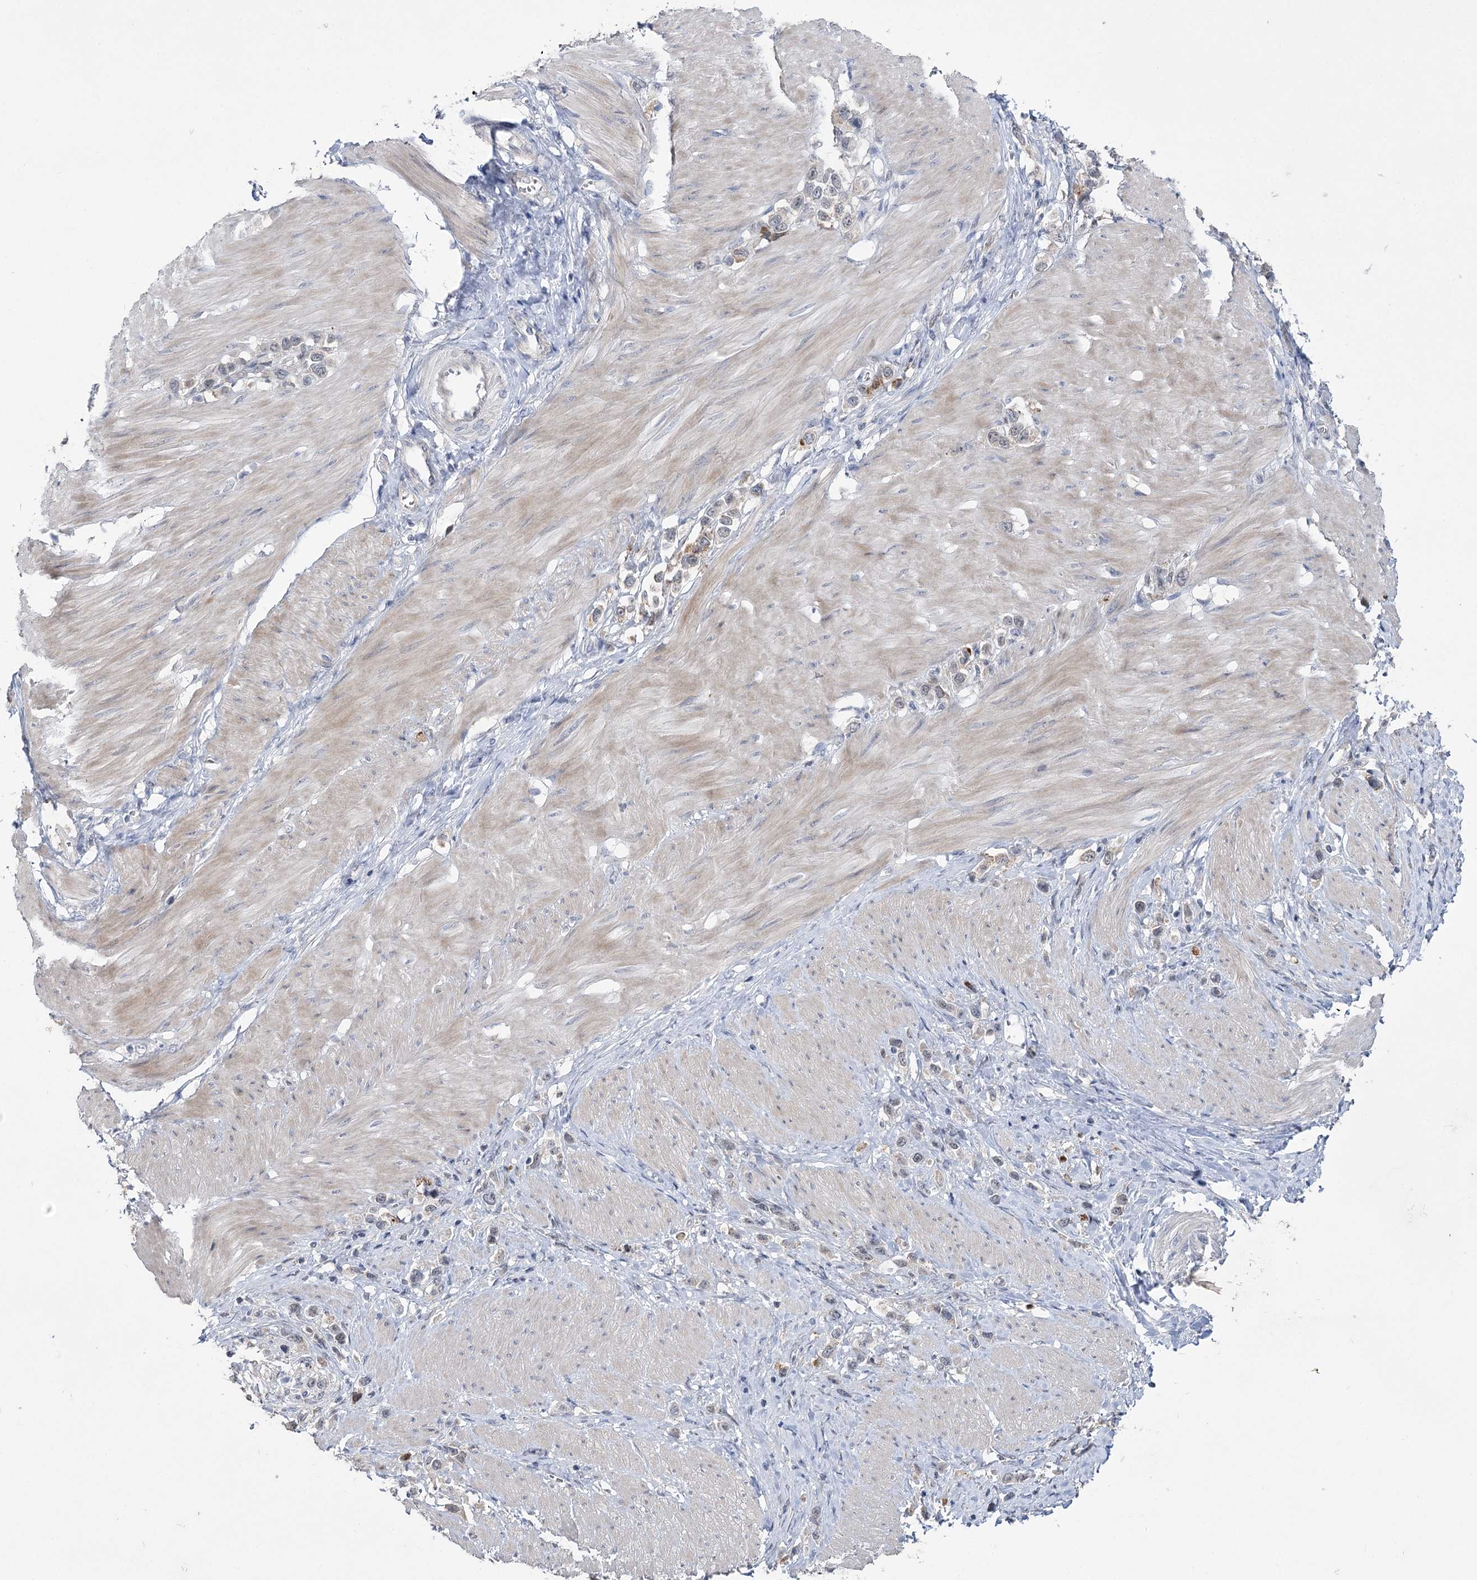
{"staining": {"intensity": "moderate", "quantity": "<25%", "location": "cytoplasmic/membranous"}, "tissue": "stomach cancer", "cell_type": "Tumor cells", "image_type": "cancer", "snomed": [{"axis": "morphology", "description": "Normal tissue, NOS"}, {"axis": "morphology", "description": "Adenocarcinoma, NOS"}, {"axis": "topography", "description": "Stomach, upper"}, {"axis": "topography", "description": "Stomach"}], "caption": "High-magnification brightfield microscopy of adenocarcinoma (stomach) stained with DAB (brown) and counterstained with hematoxylin (blue). tumor cells exhibit moderate cytoplasmic/membranous positivity is identified in approximately<25% of cells.", "gene": "PHYHIPL", "patient": {"sex": "female", "age": 65}}